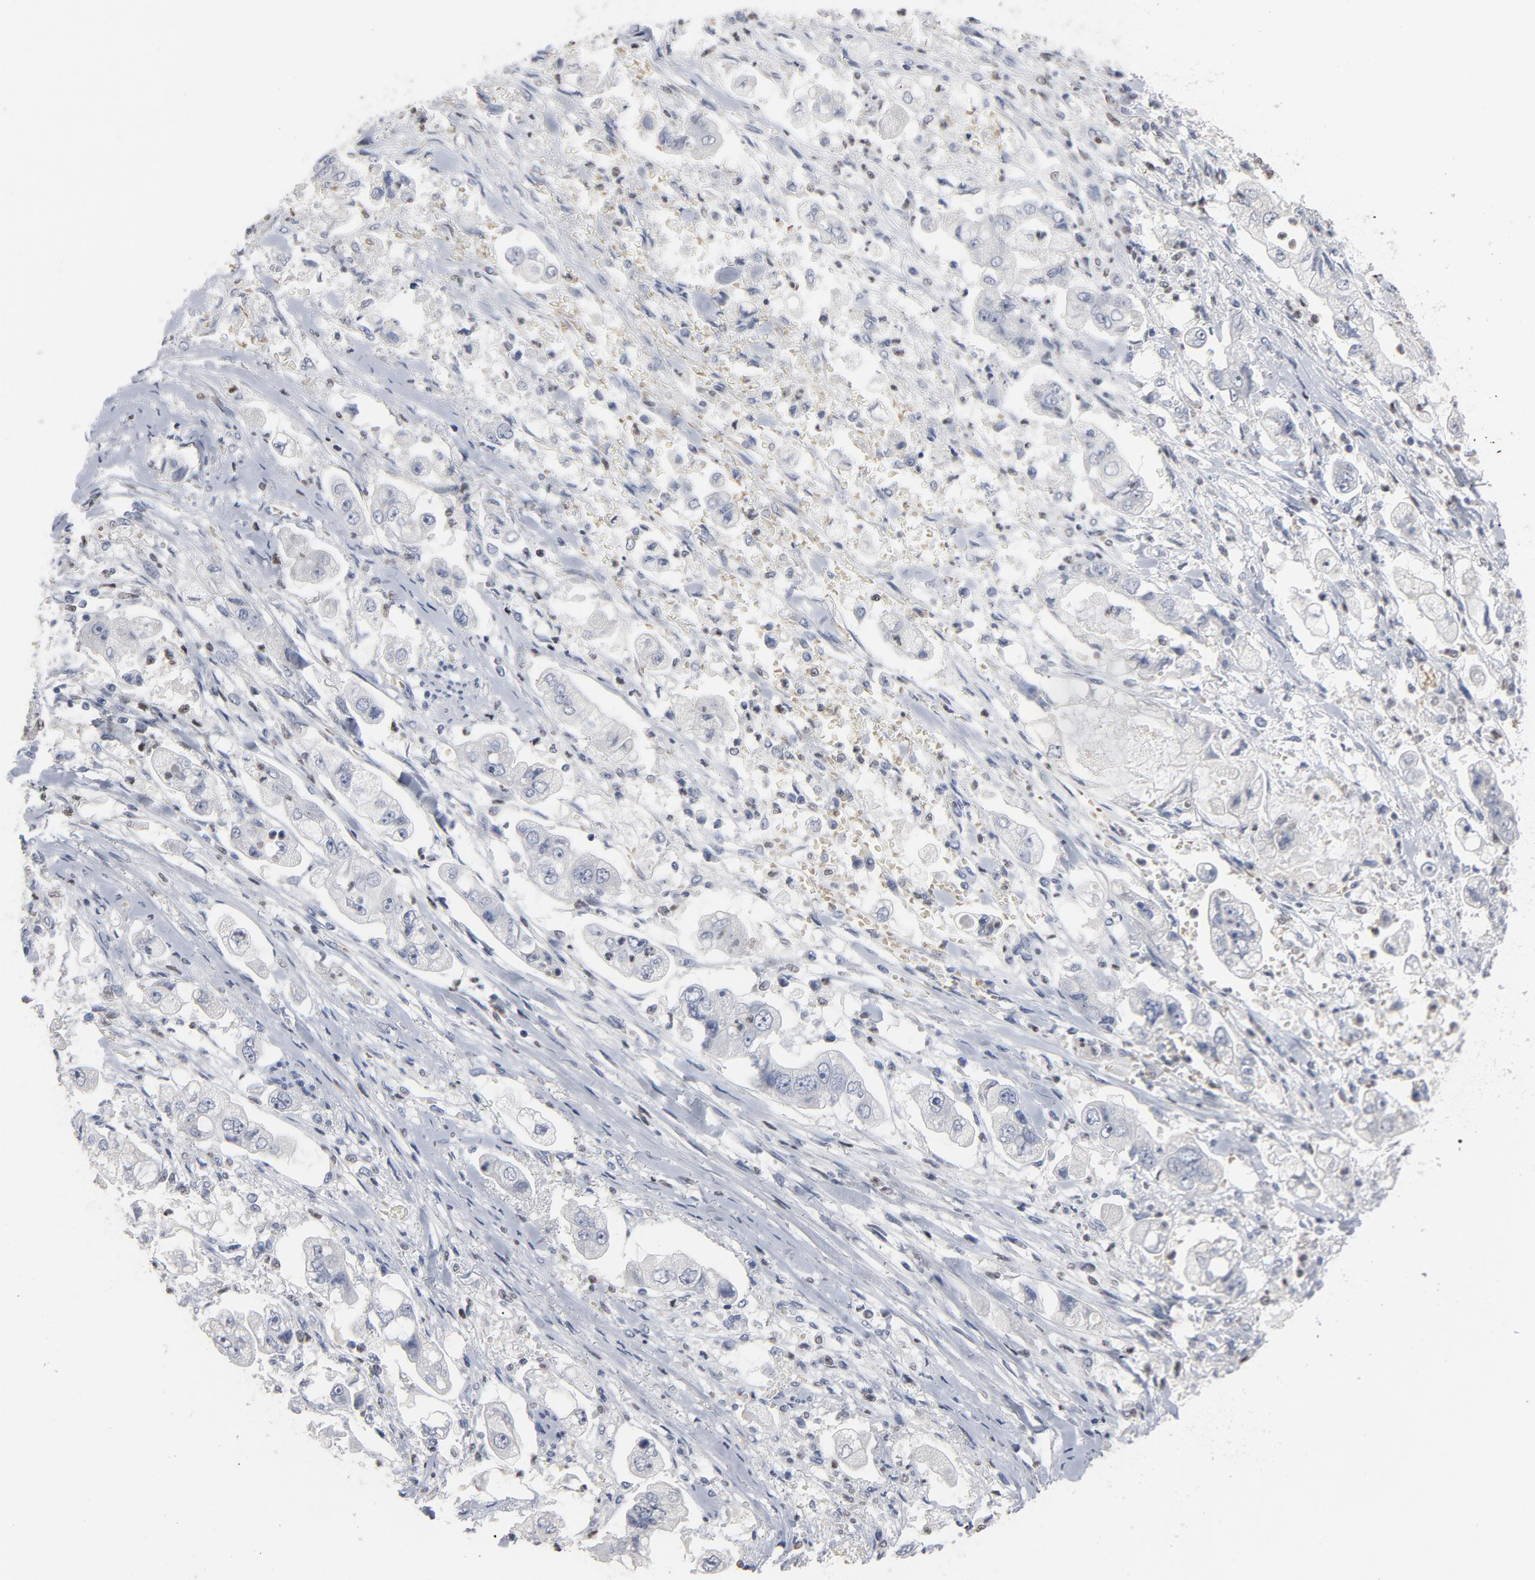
{"staining": {"intensity": "negative", "quantity": "none", "location": "none"}, "tissue": "stomach cancer", "cell_type": "Tumor cells", "image_type": "cancer", "snomed": [{"axis": "morphology", "description": "Adenocarcinoma, NOS"}, {"axis": "topography", "description": "Stomach"}], "caption": "Tumor cells are negative for brown protein staining in stomach cancer. Brightfield microscopy of immunohistochemistry stained with DAB (brown) and hematoxylin (blue), captured at high magnification.", "gene": "SPI1", "patient": {"sex": "male", "age": 62}}